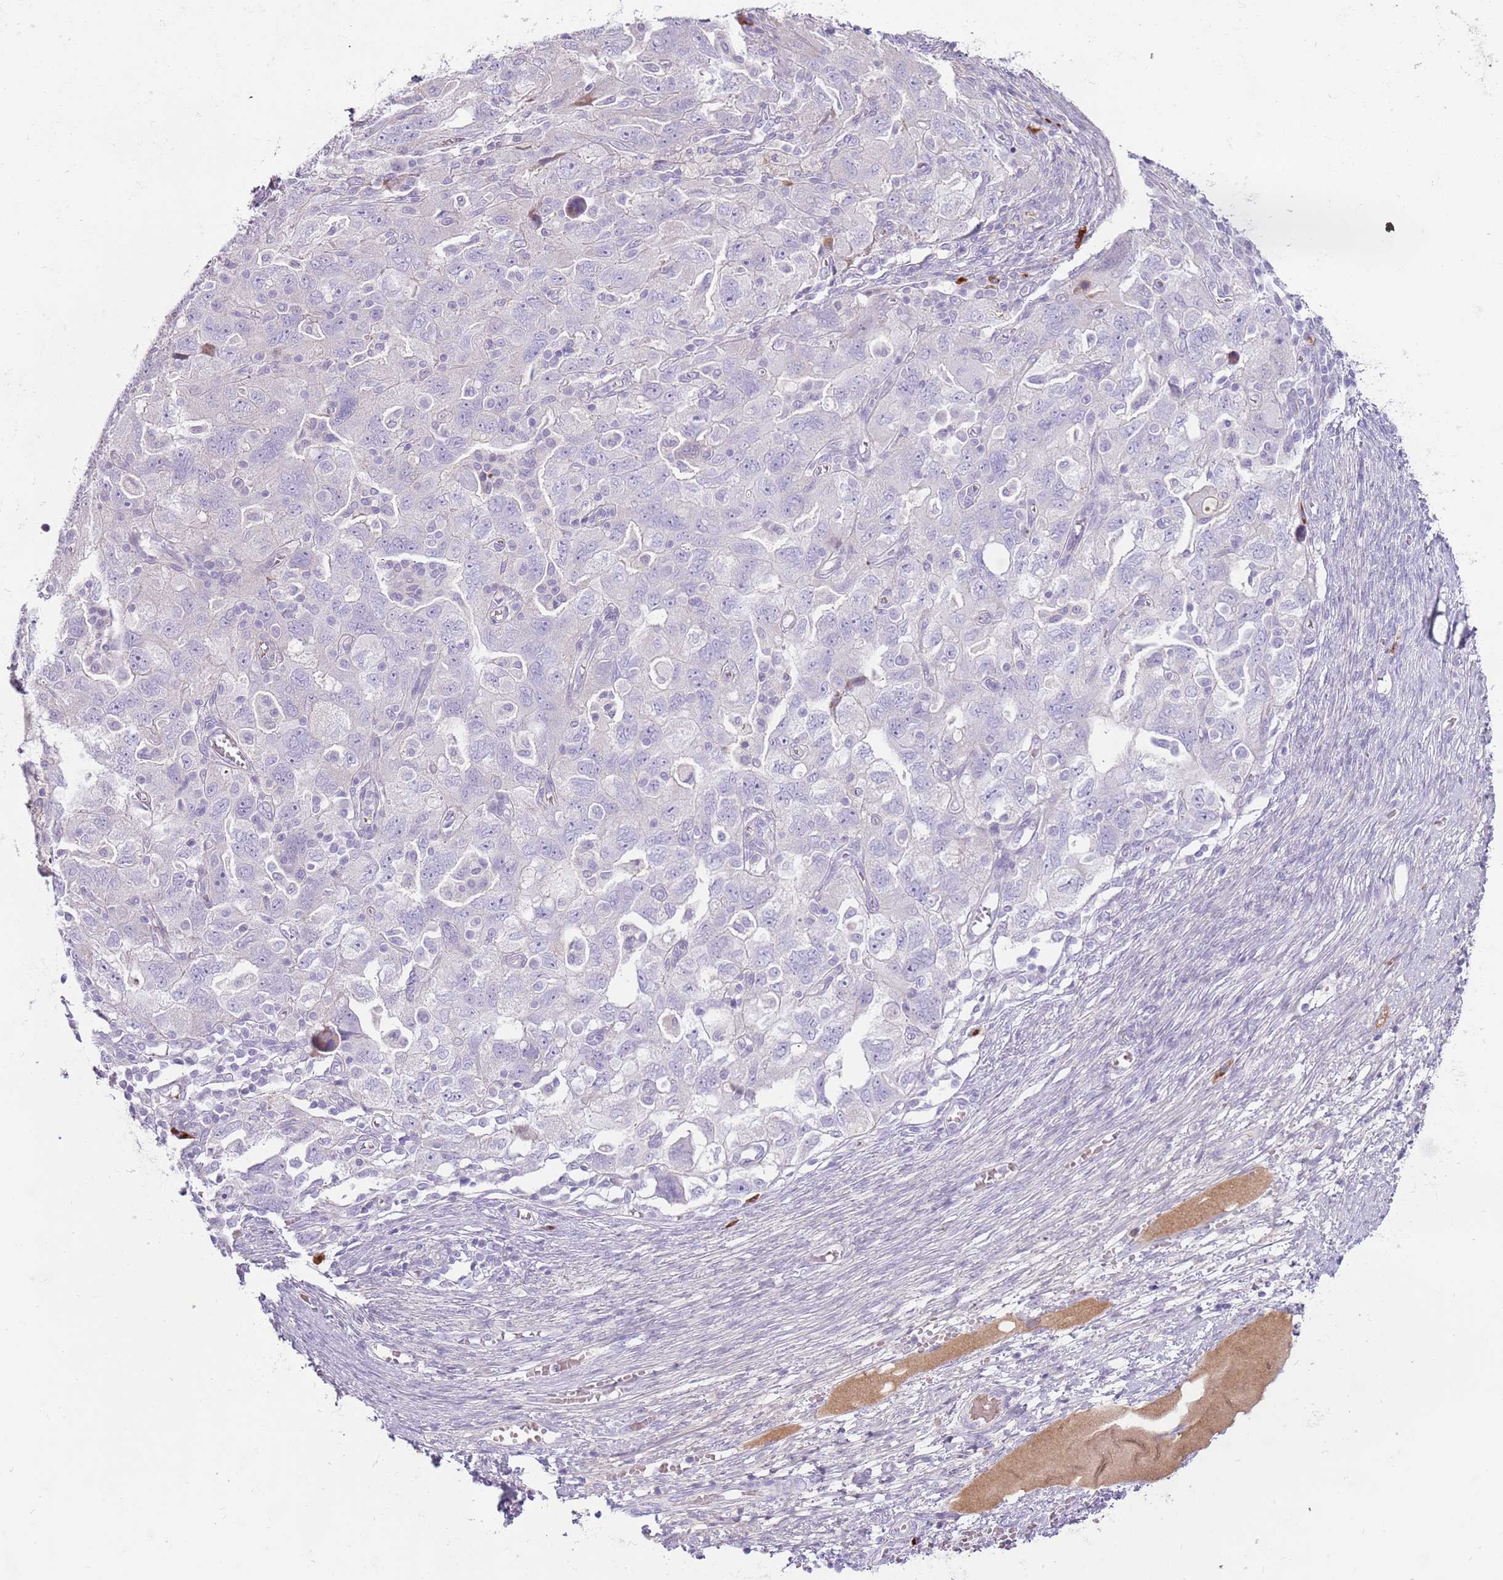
{"staining": {"intensity": "negative", "quantity": "none", "location": "none"}, "tissue": "ovarian cancer", "cell_type": "Tumor cells", "image_type": "cancer", "snomed": [{"axis": "morphology", "description": "Carcinoma, NOS"}, {"axis": "morphology", "description": "Cystadenocarcinoma, serous, NOS"}, {"axis": "topography", "description": "Ovary"}], "caption": "Immunohistochemistry micrograph of ovarian carcinoma stained for a protein (brown), which displays no positivity in tumor cells. The staining is performed using DAB brown chromogen with nuclei counter-stained in using hematoxylin.", "gene": "MCUB", "patient": {"sex": "female", "age": 69}}